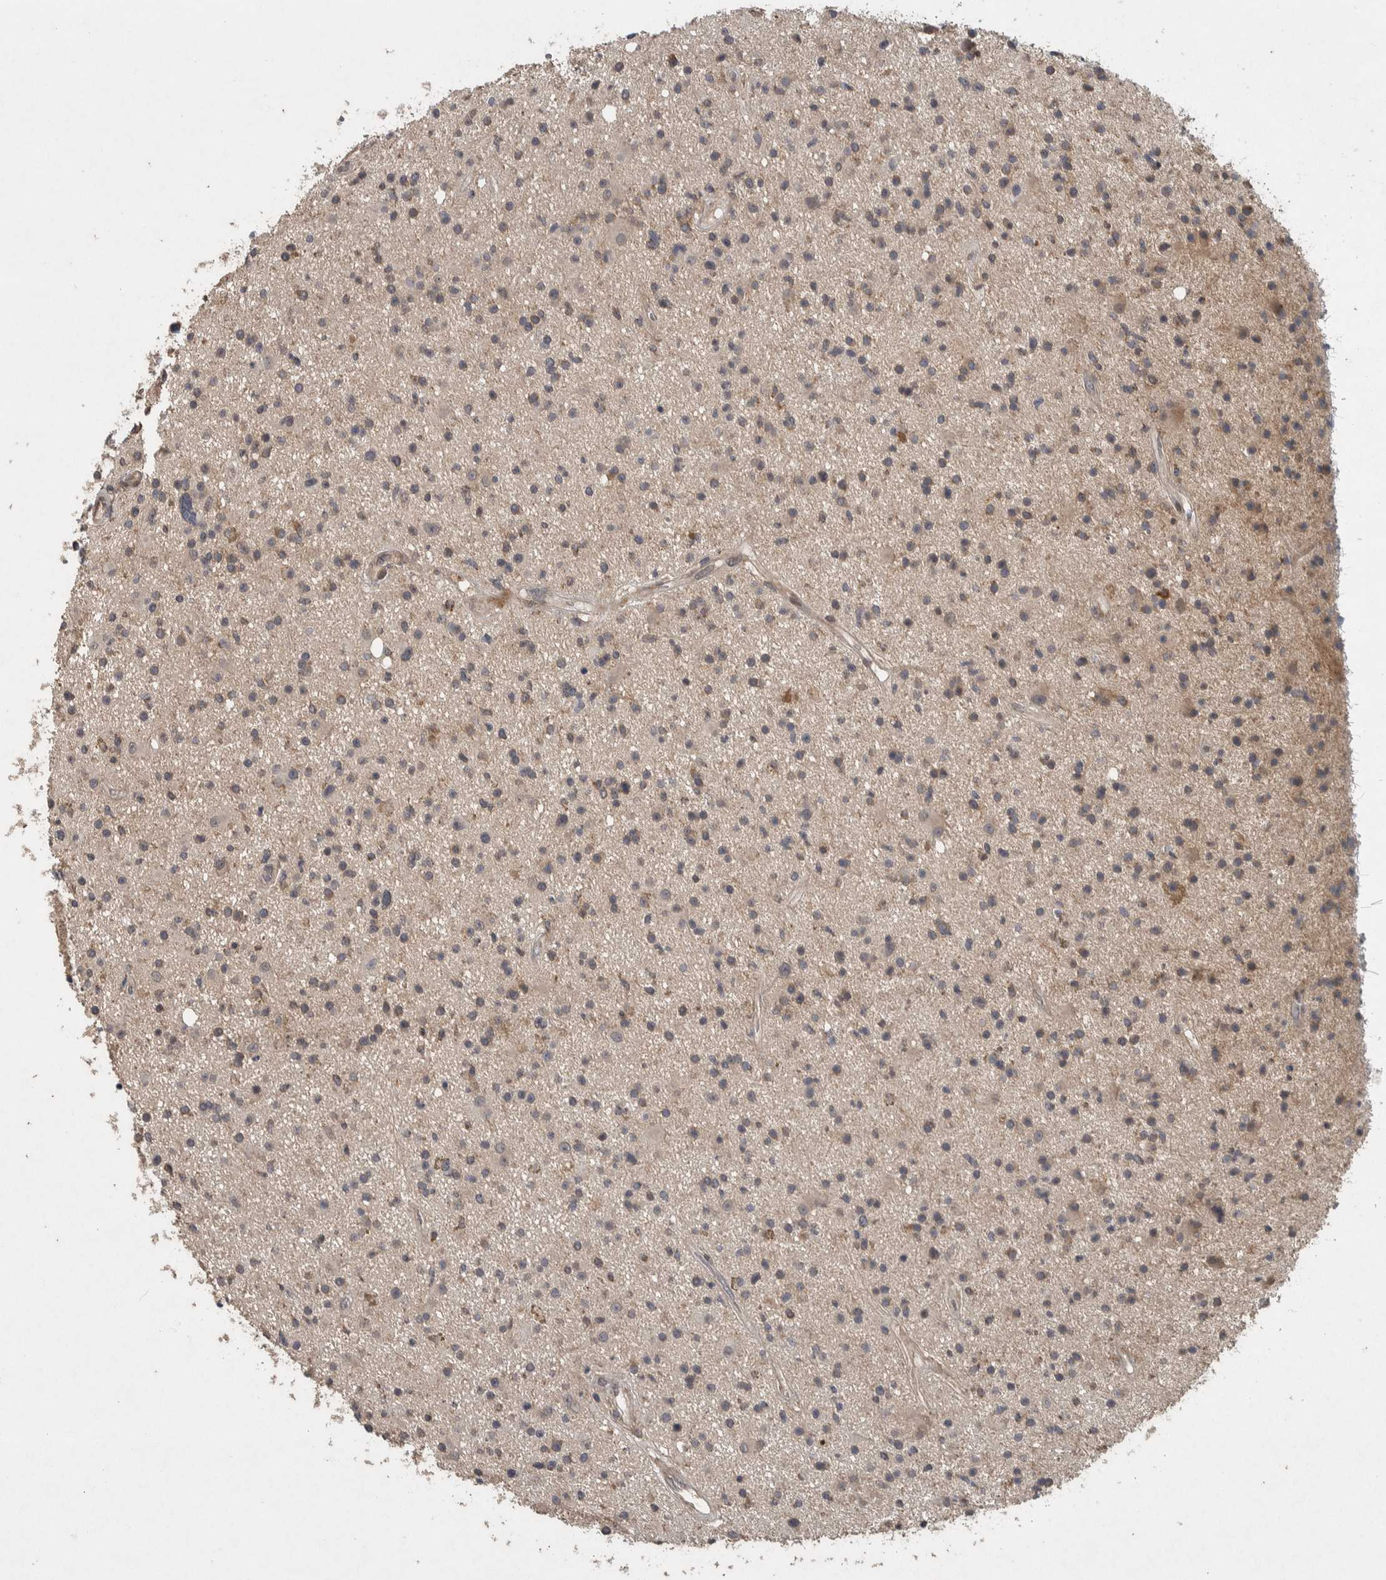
{"staining": {"intensity": "weak", "quantity": "25%-75%", "location": "cytoplasmic/membranous"}, "tissue": "glioma", "cell_type": "Tumor cells", "image_type": "cancer", "snomed": [{"axis": "morphology", "description": "Glioma, malignant, High grade"}, {"axis": "topography", "description": "Brain"}], "caption": "Approximately 25%-75% of tumor cells in human malignant glioma (high-grade) demonstrate weak cytoplasmic/membranous protein positivity as visualized by brown immunohistochemical staining.", "gene": "ERAL1", "patient": {"sex": "male", "age": 33}}